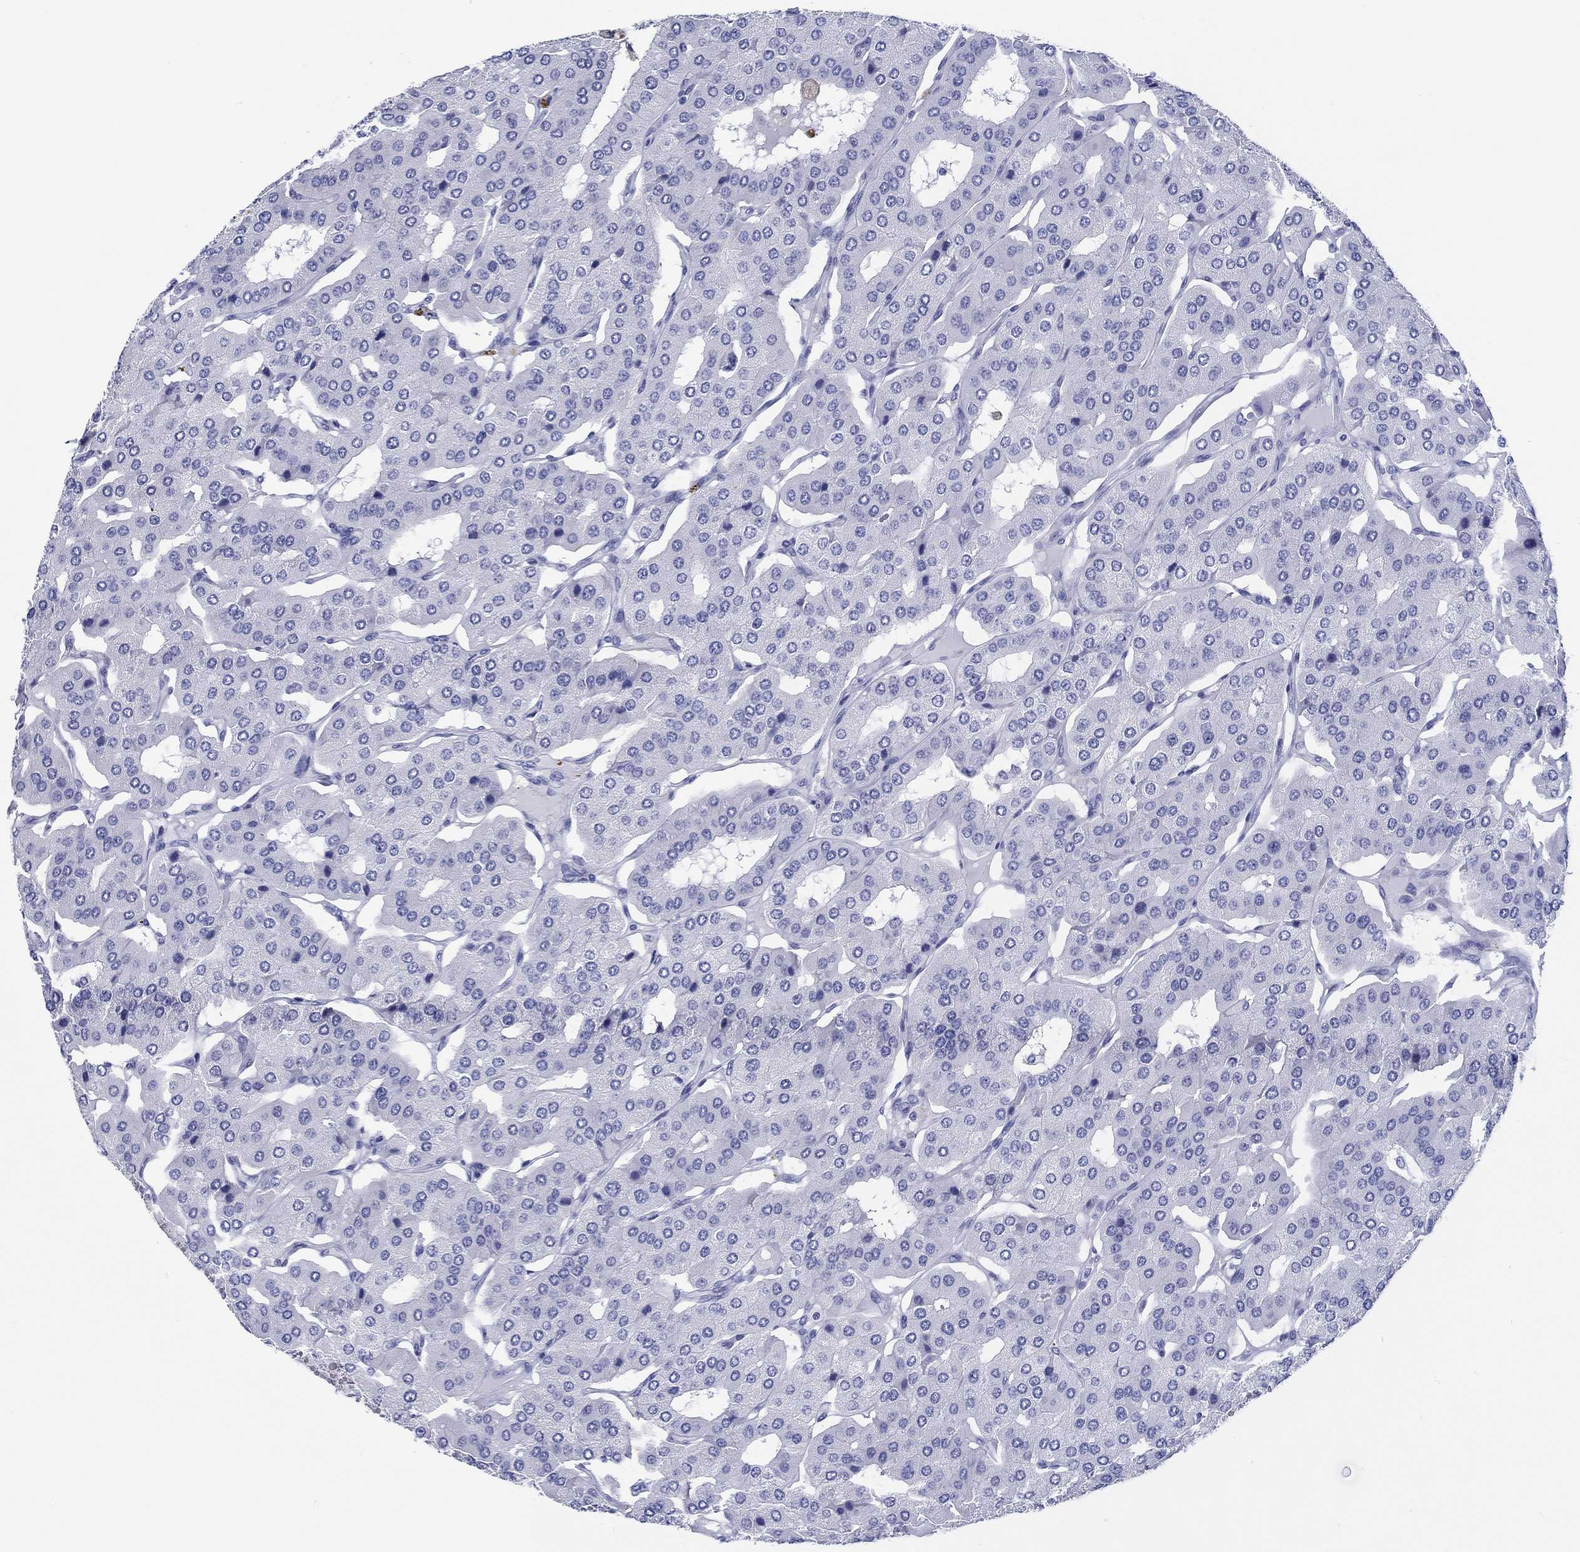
{"staining": {"intensity": "negative", "quantity": "none", "location": "none"}, "tissue": "parathyroid gland", "cell_type": "Glandular cells", "image_type": "normal", "snomed": [{"axis": "morphology", "description": "Normal tissue, NOS"}, {"axis": "morphology", "description": "Adenoma, NOS"}, {"axis": "topography", "description": "Parathyroid gland"}], "caption": "This is an immunohistochemistry histopathology image of normal parathyroid gland. There is no expression in glandular cells.", "gene": "H1", "patient": {"sex": "female", "age": 86}}